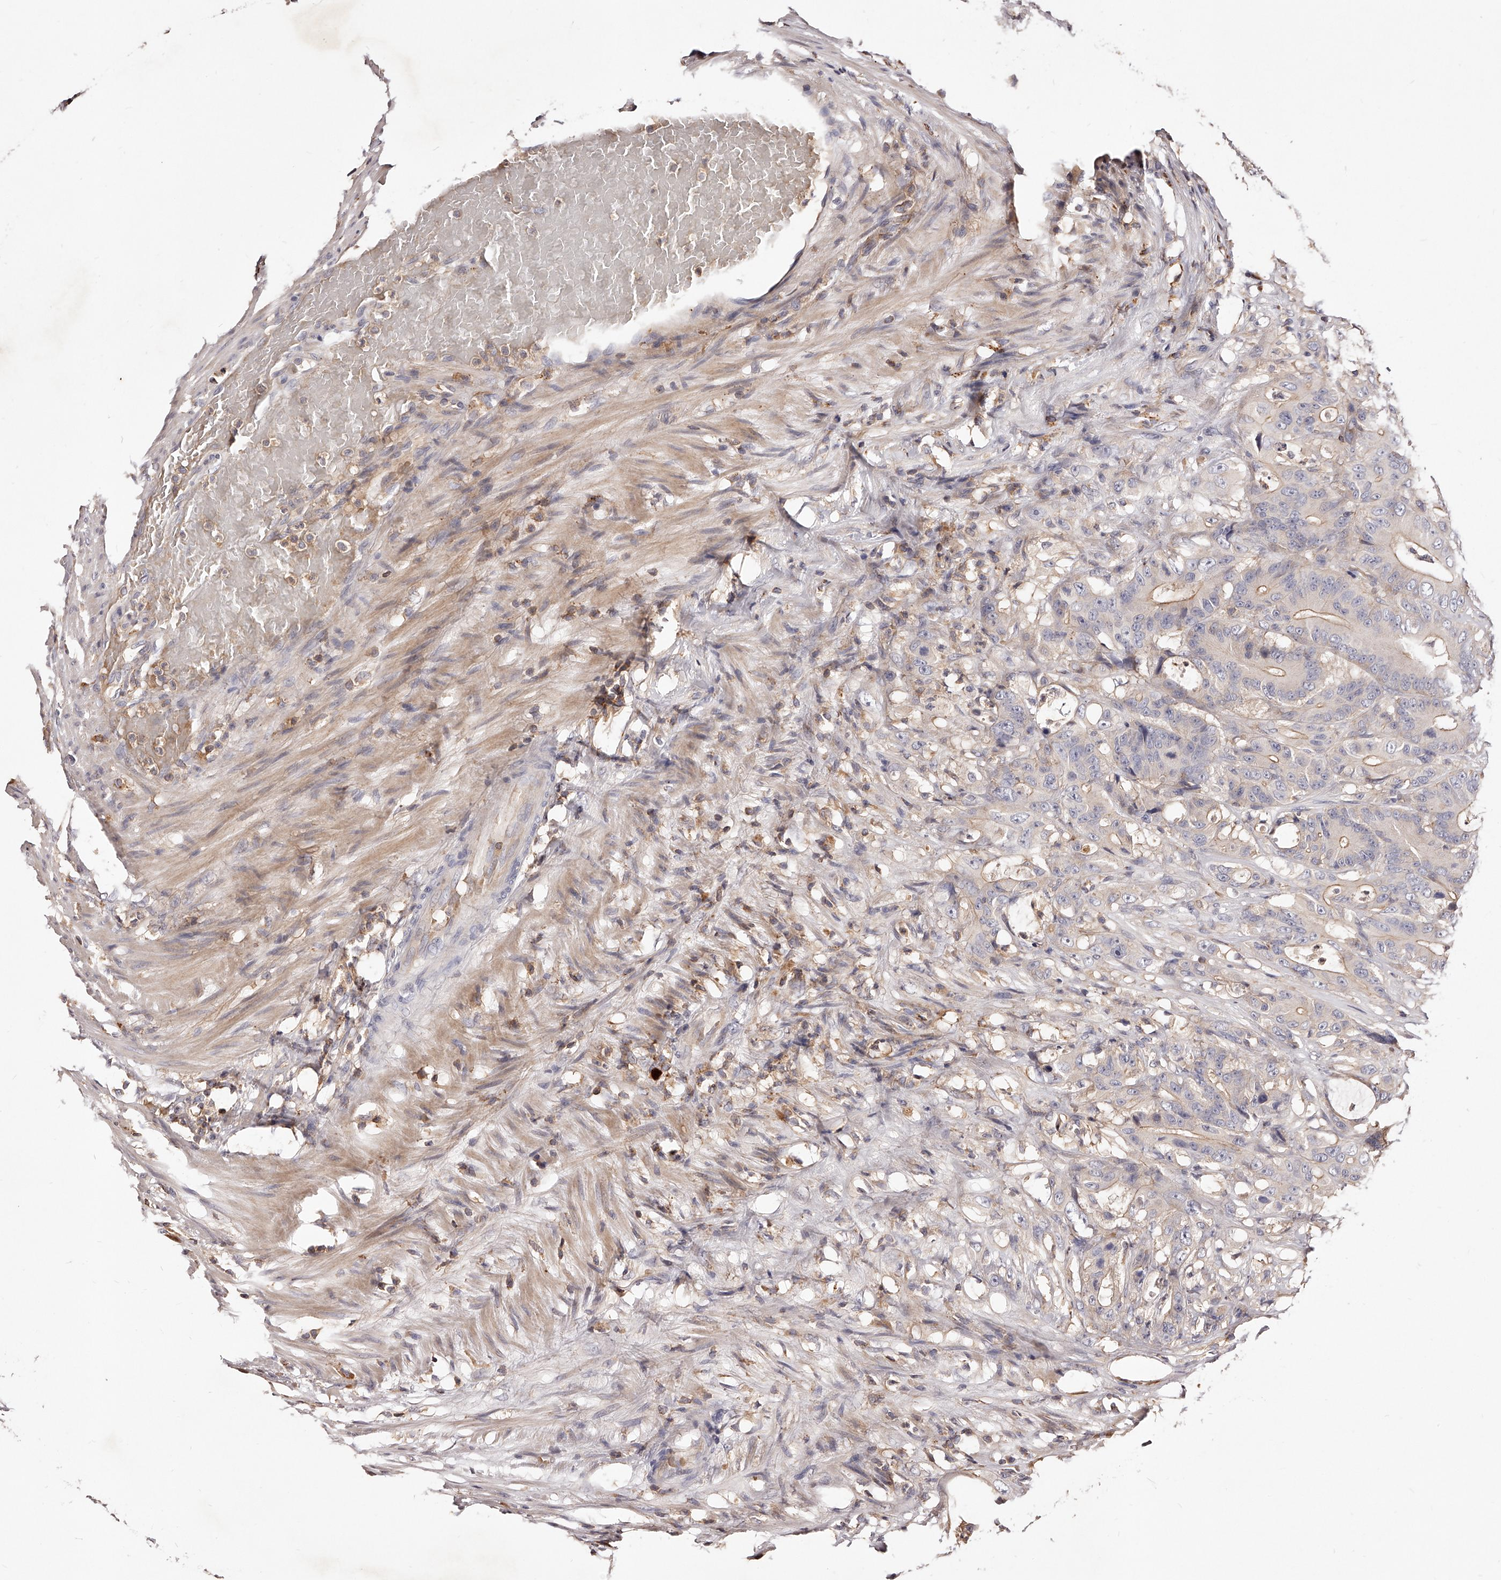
{"staining": {"intensity": "weak", "quantity": "<25%", "location": "cytoplasmic/membranous"}, "tissue": "colorectal cancer", "cell_type": "Tumor cells", "image_type": "cancer", "snomed": [{"axis": "morphology", "description": "Adenocarcinoma, NOS"}, {"axis": "topography", "description": "Colon"}], "caption": "Tumor cells show no significant protein positivity in colorectal cancer (adenocarcinoma). The staining was performed using DAB to visualize the protein expression in brown, while the nuclei were stained in blue with hematoxylin (Magnification: 20x).", "gene": "PHACTR1", "patient": {"sex": "male", "age": 83}}